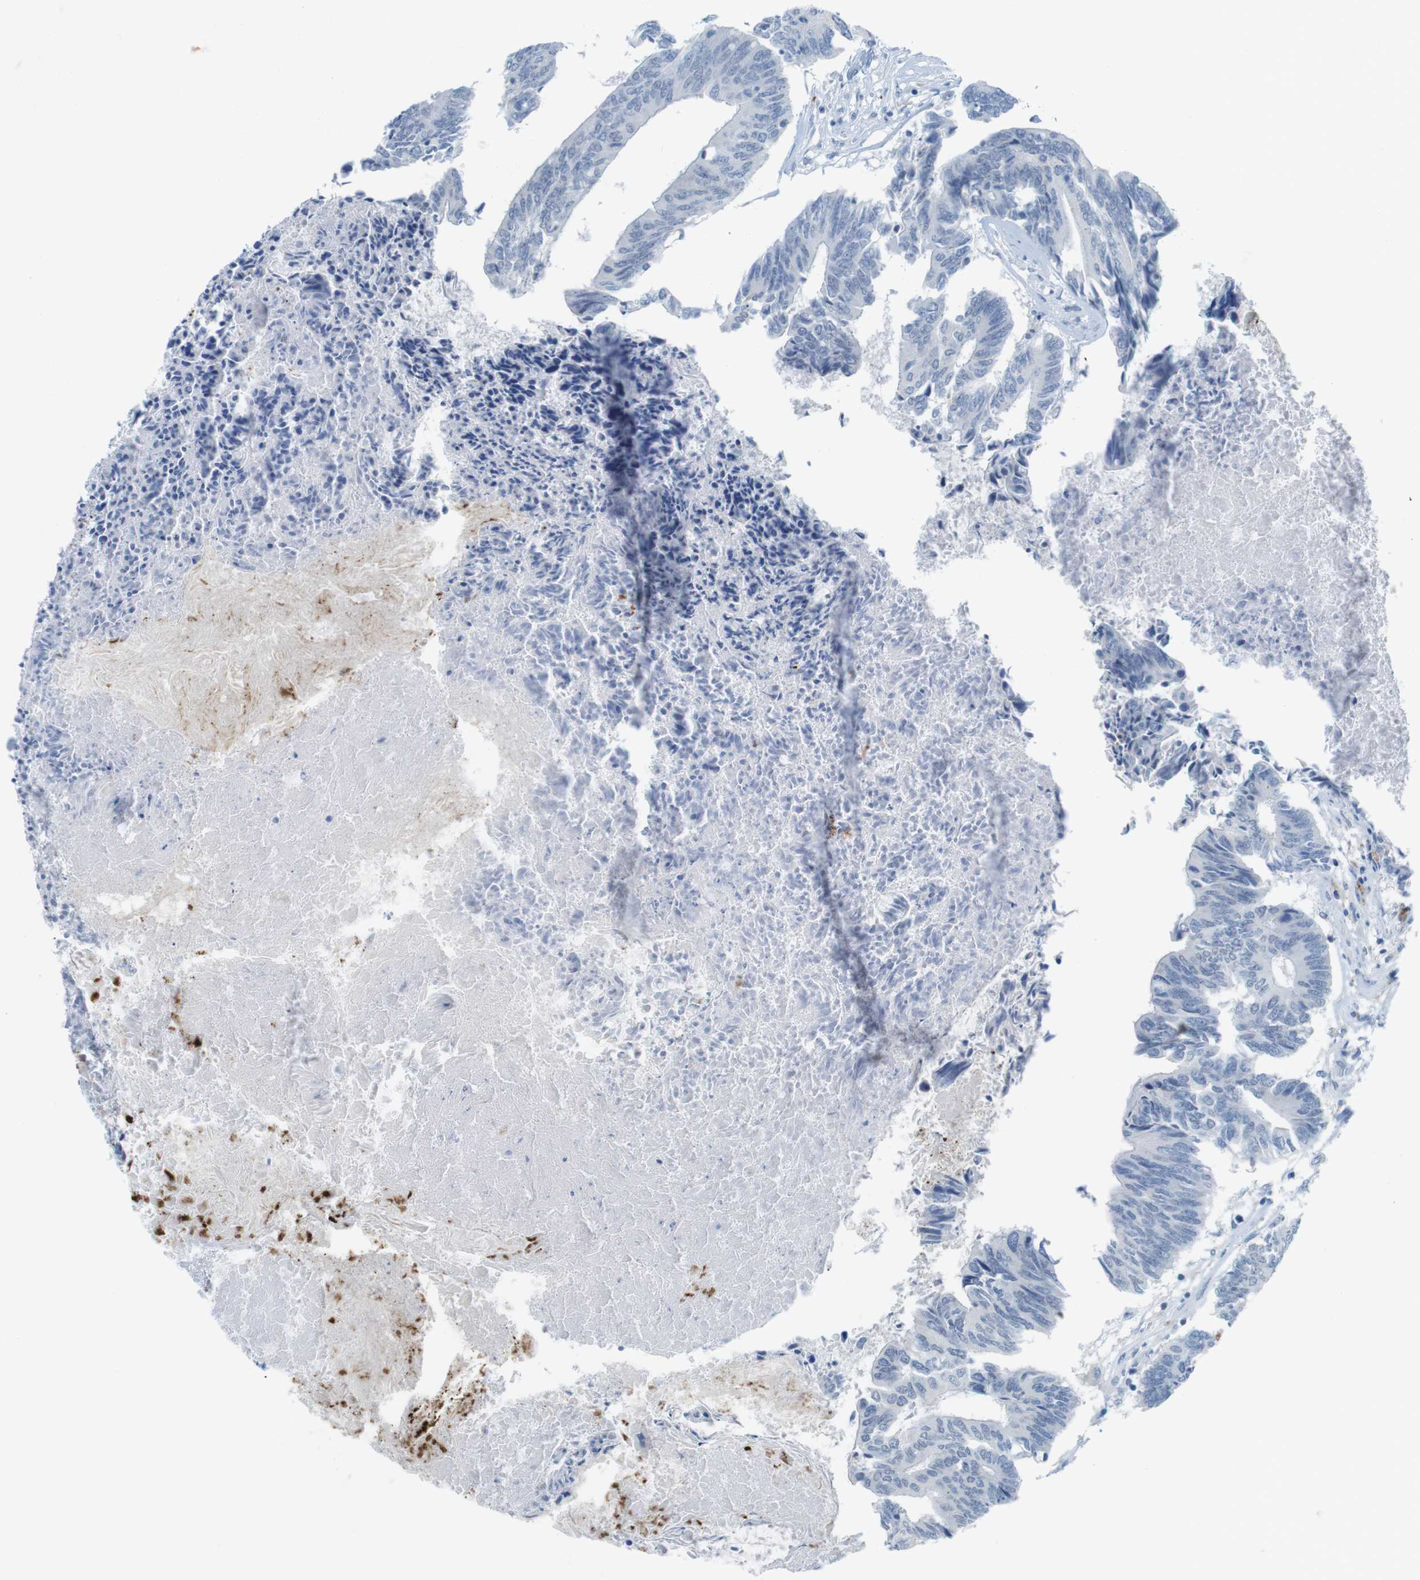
{"staining": {"intensity": "negative", "quantity": "none", "location": "none"}, "tissue": "colorectal cancer", "cell_type": "Tumor cells", "image_type": "cancer", "snomed": [{"axis": "morphology", "description": "Adenocarcinoma, NOS"}, {"axis": "topography", "description": "Rectum"}], "caption": "An image of adenocarcinoma (colorectal) stained for a protein reveals no brown staining in tumor cells. (Stains: DAB immunohistochemistry (IHC) with hematoxylin counter stain, Microscopy: brightfield microscopy at high magnification).", "gene": "YIPF1", "patient": {"sex": "male", "age": 63}}